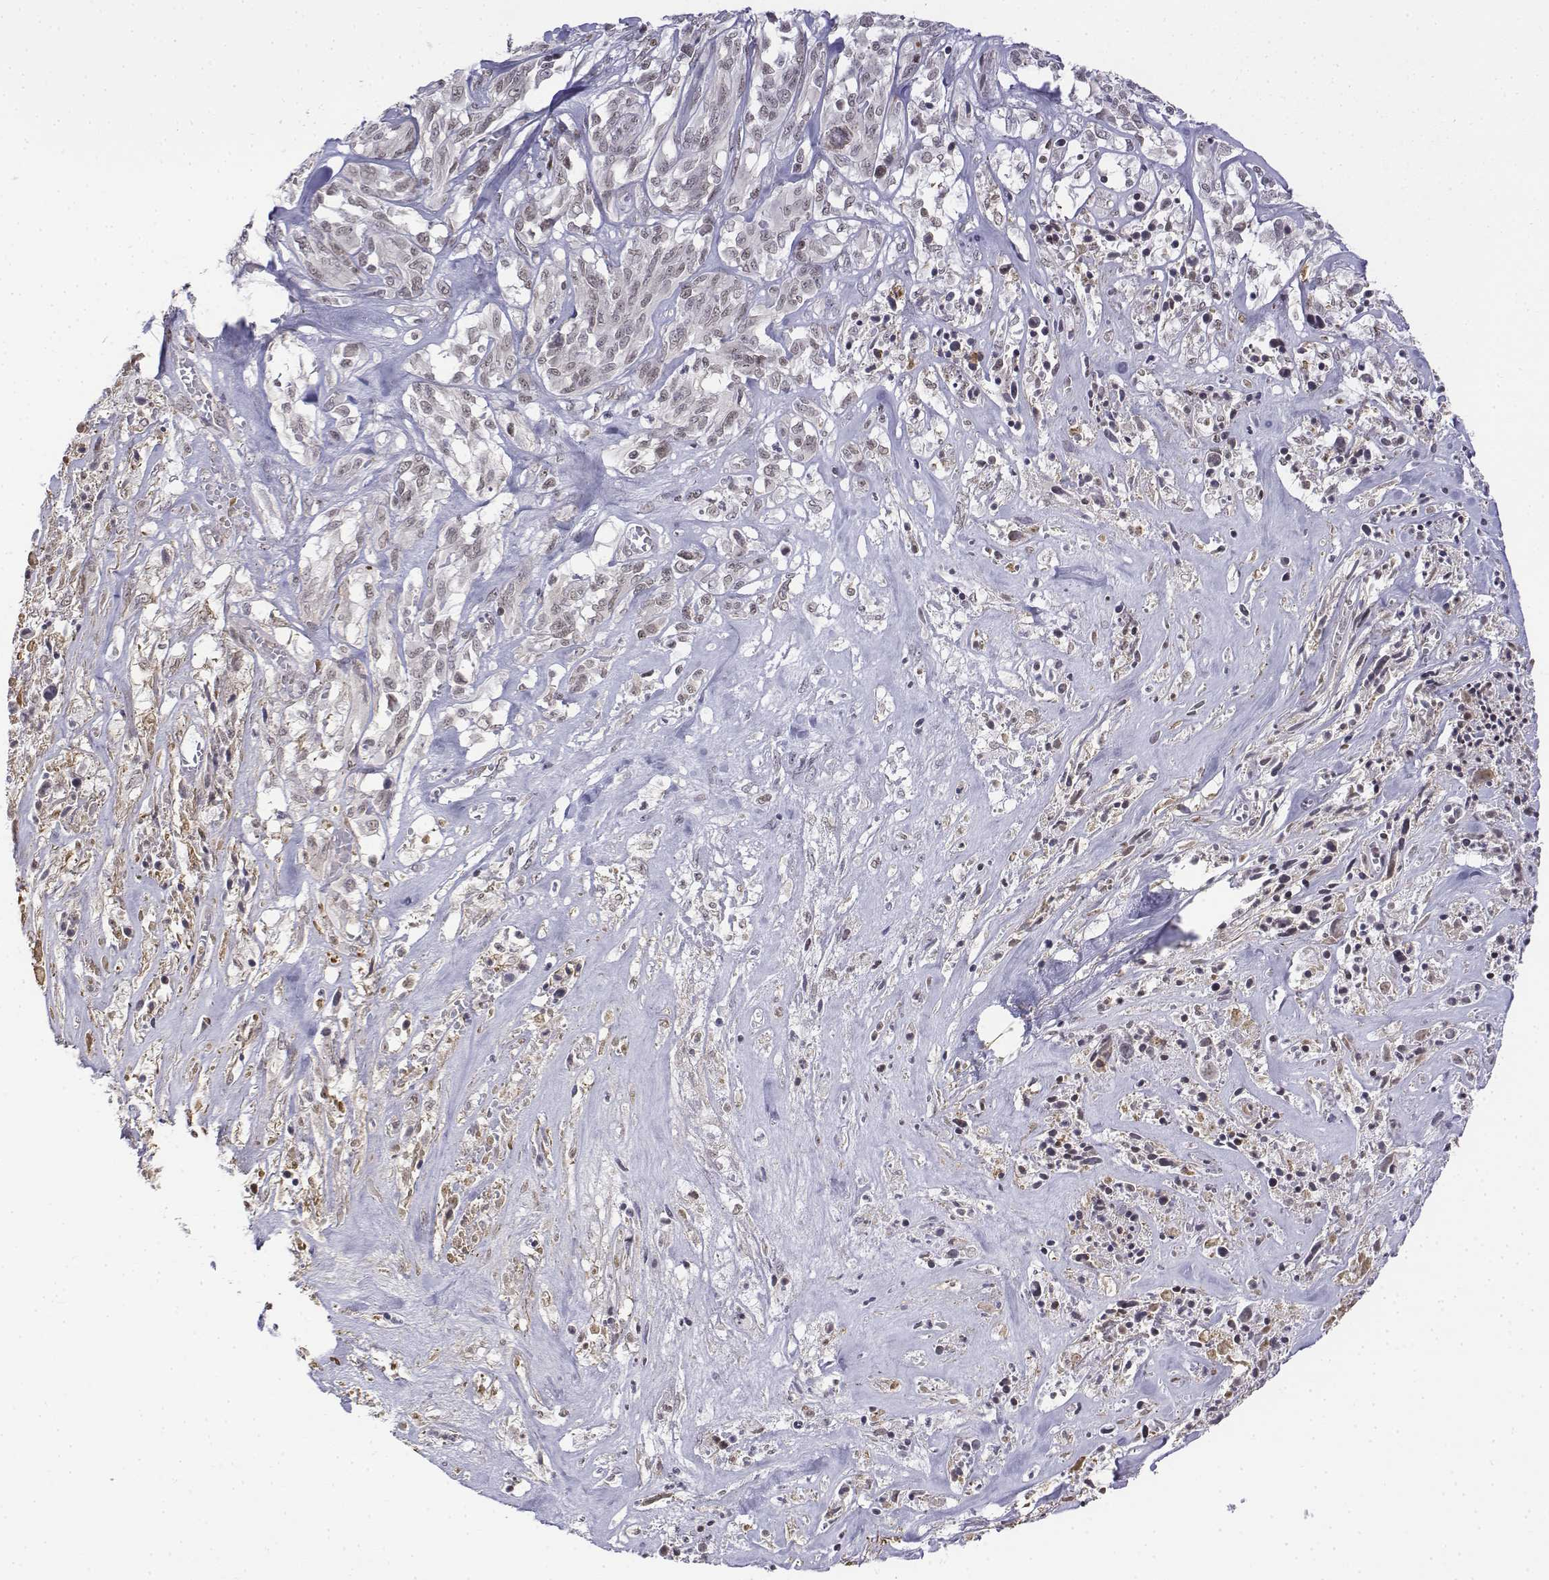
{"staining": {"intensity": "weak", "quantity": "<25%", "location": "nuclear"}, "tissue": "melanoma", "cell_type": "Tumor cells", "image_type": "cancer", "snomed": [{"axis": "morphology", "description": "Malignant melanoma, NOS"}, {"axis": "topography", "description": "Skin"}], "caption": "There is no significant staining in tumor cells of malignant melanoma.", "gene": "SETD1A", "patient": {"sex": "female", "age": 91}}